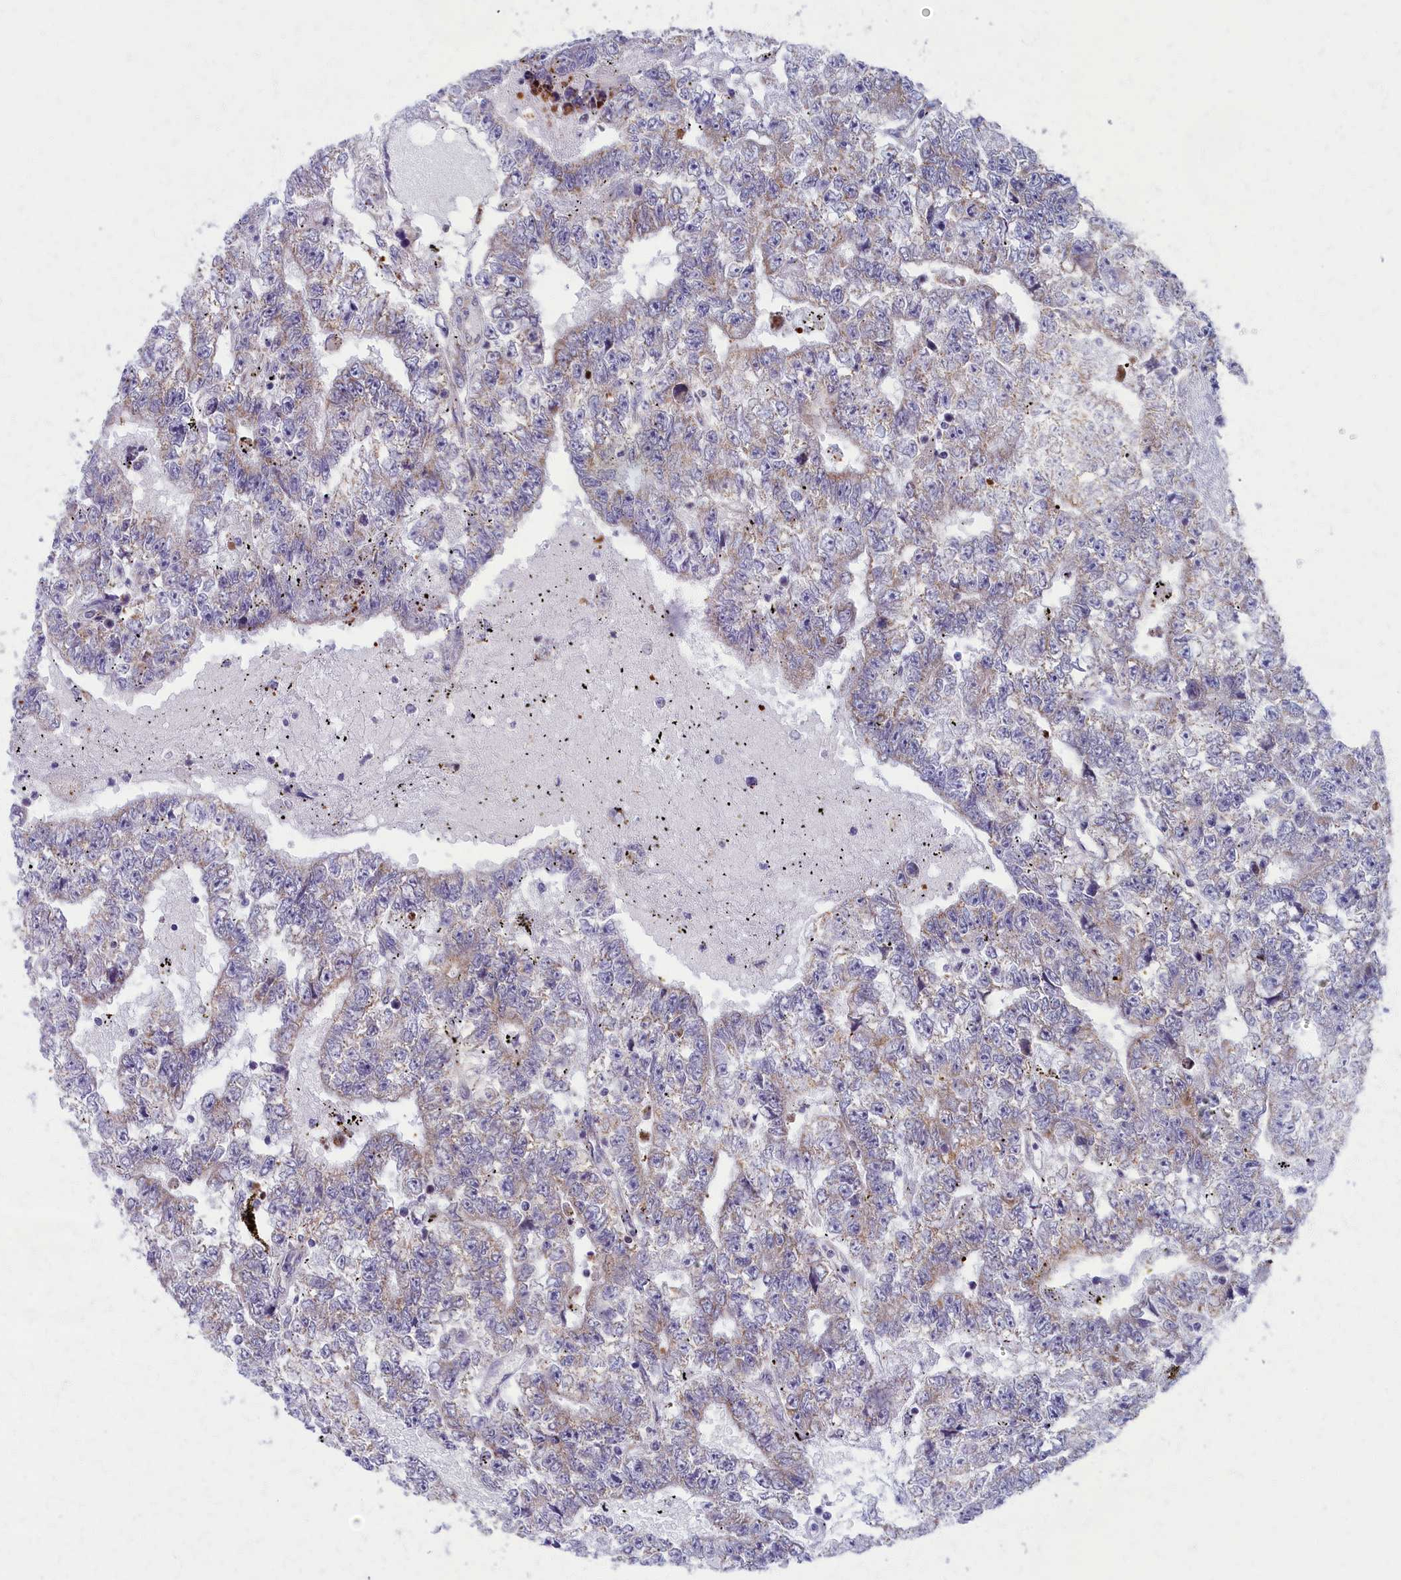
{"staining": {"intensity": "weak", "quantity": "<25%", "location": "cytoplasmic/membranous"}, "tissue": "testis cancer", "cell_type": "Tumor cells", "image_type": "cancer", "snomed": [{"axis": "morphology", "description": "Carcinoma, Embryonal, NOS"}, {"axis": "topography", "description": "Testis"}], "caption": "A micrograph of human embryonal carcinoma (testis) is negative for staining in tumor cells.", "gene": "MRPS25", "patient": {"sex": "male", "age": 25}}